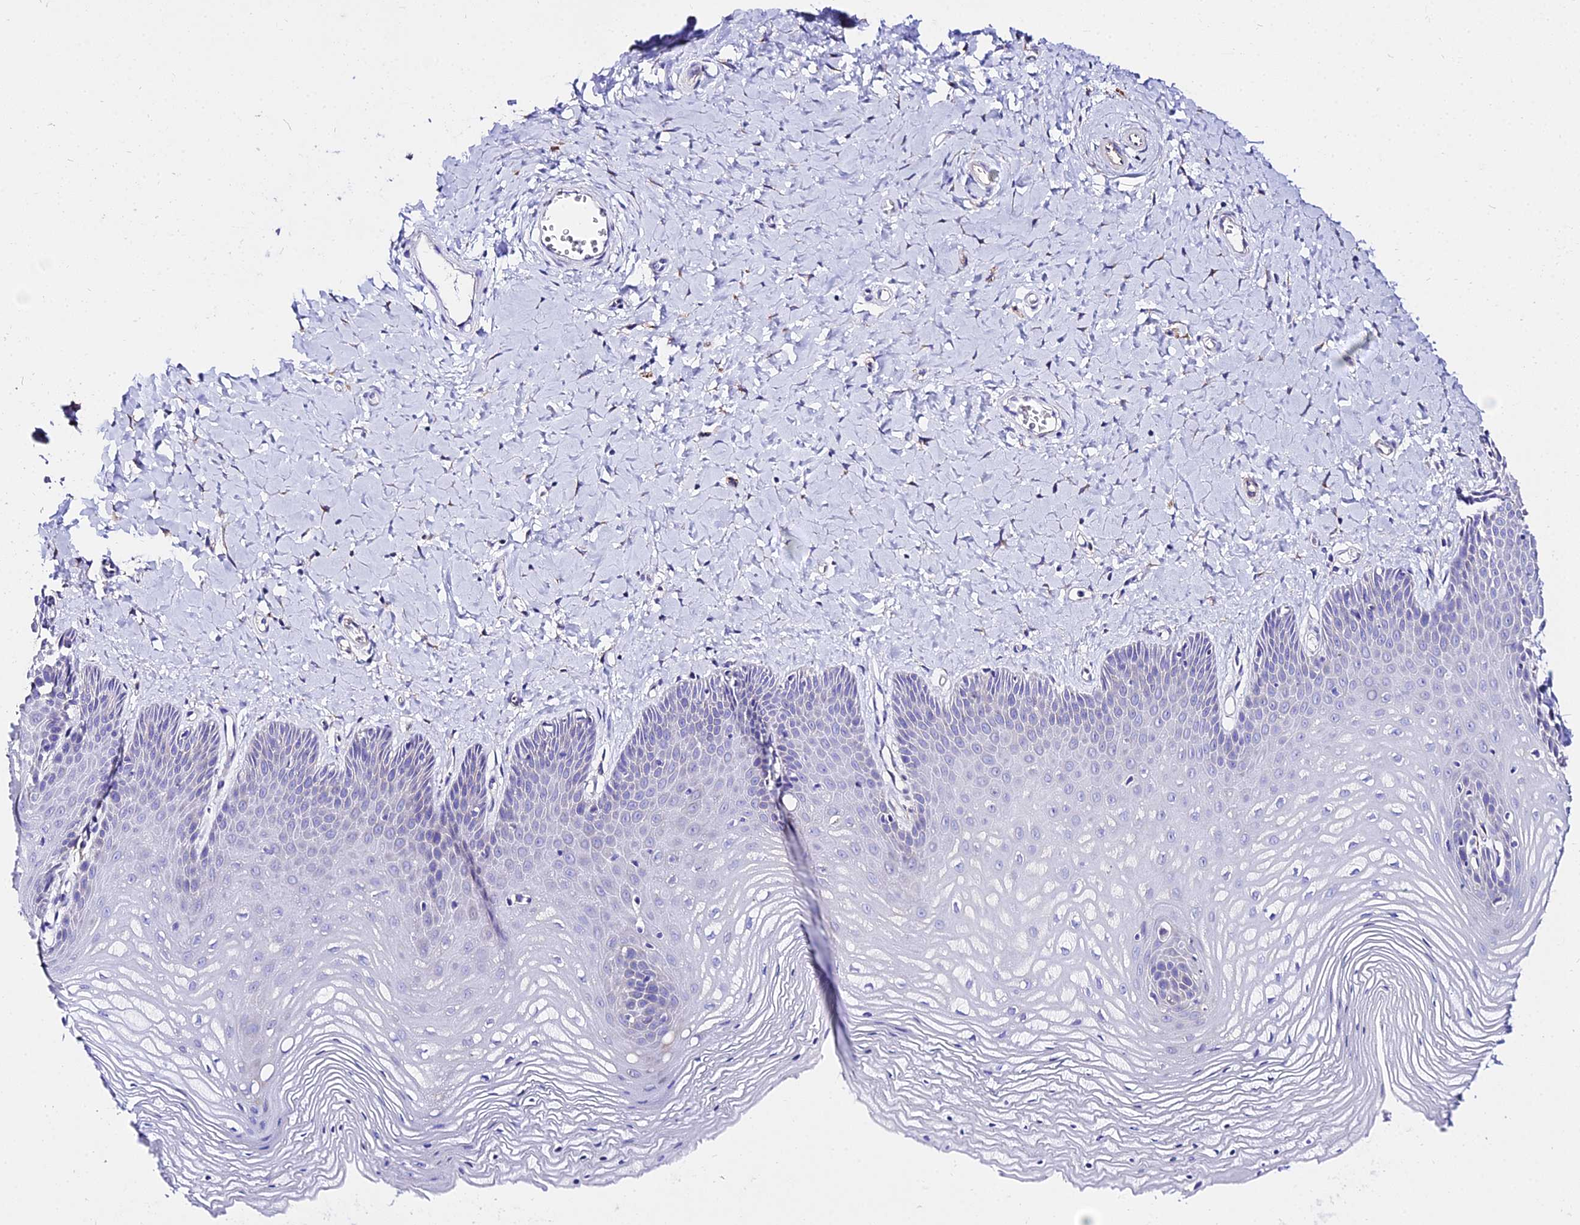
{"staining": {"intensity": "negative", "quantity": "none", "location": "none"}, "tissue": "vagina", "cell_type": "Squamous epithelial cells", "image_type": "normal", "snomed": [{"axis": "morphology", "description": "Normal tissue, NOS"}, {"axis": "topography", "description": "Vagina"}], "caption": "The histopathology image reveals no staining of squamous epithelial cells in benign vagina.", "gene": "TUBA1A", "patient": {"sex": "female", "age": 65}}